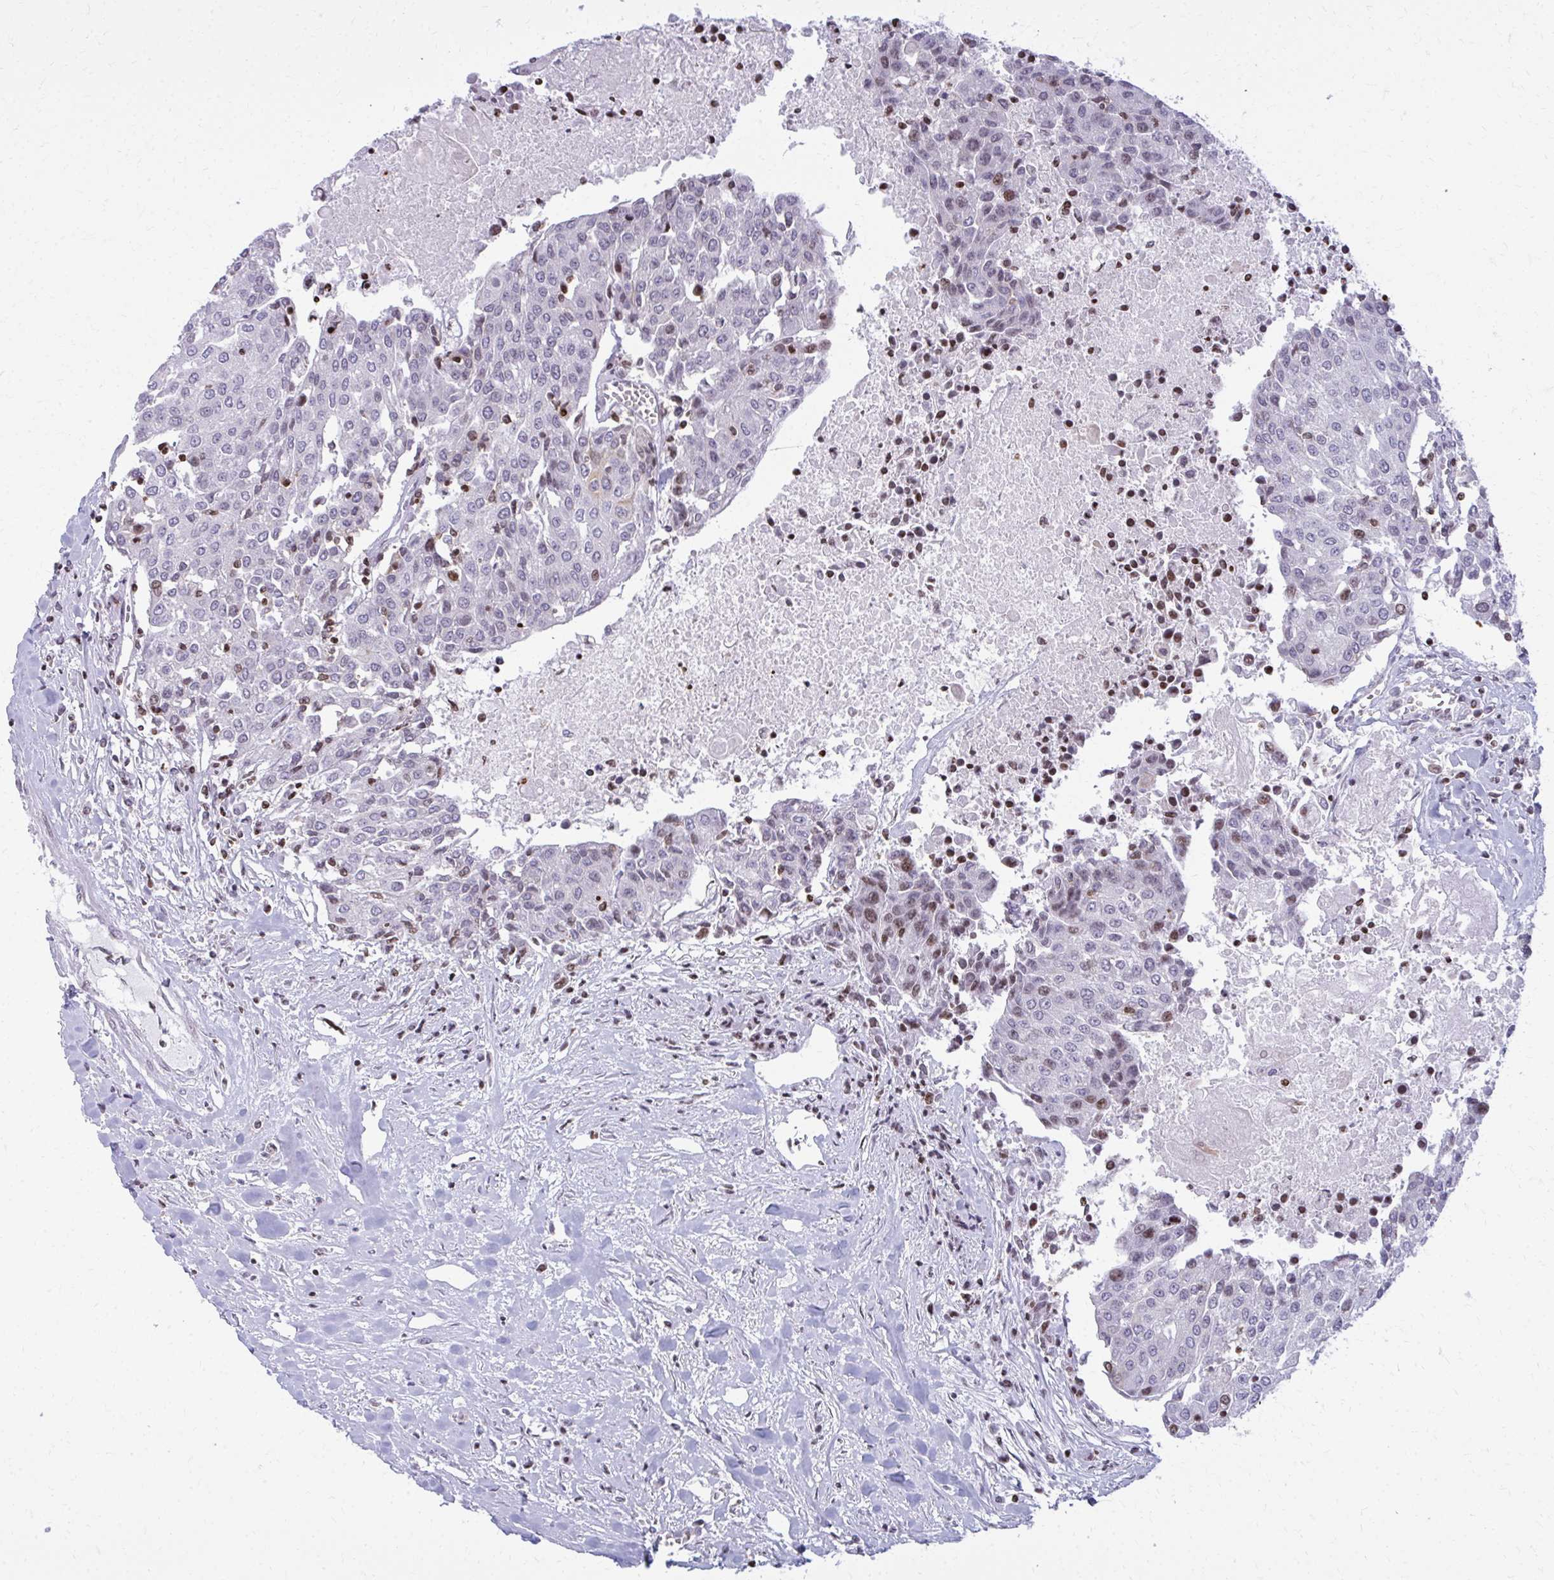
{"staining": {"intensity": "moderate", "quantity": "<25%", "location": "nuclear"}, "tissue": "urothelial cancer", "cell_type": "Tumor cells", "image_type": "cancer", "snomed": [{"axis": "morphology", "description": "Urothelial carcinoma, High grade"}, {"axis": "topography", "description": "Urinary bladder"}], "caption": "Immunohistochemical staining of human urothelial carcinoma (high-grade) exhibits low levels of moderate nuclear staining in approximately <25% of tumor cells. (DAB (3,3'-diaminobenzidine) IHC with brightfield microscopy, high magnification).", "gene": "AP5M1", "patient": {"sex": "female", "age": 85}}